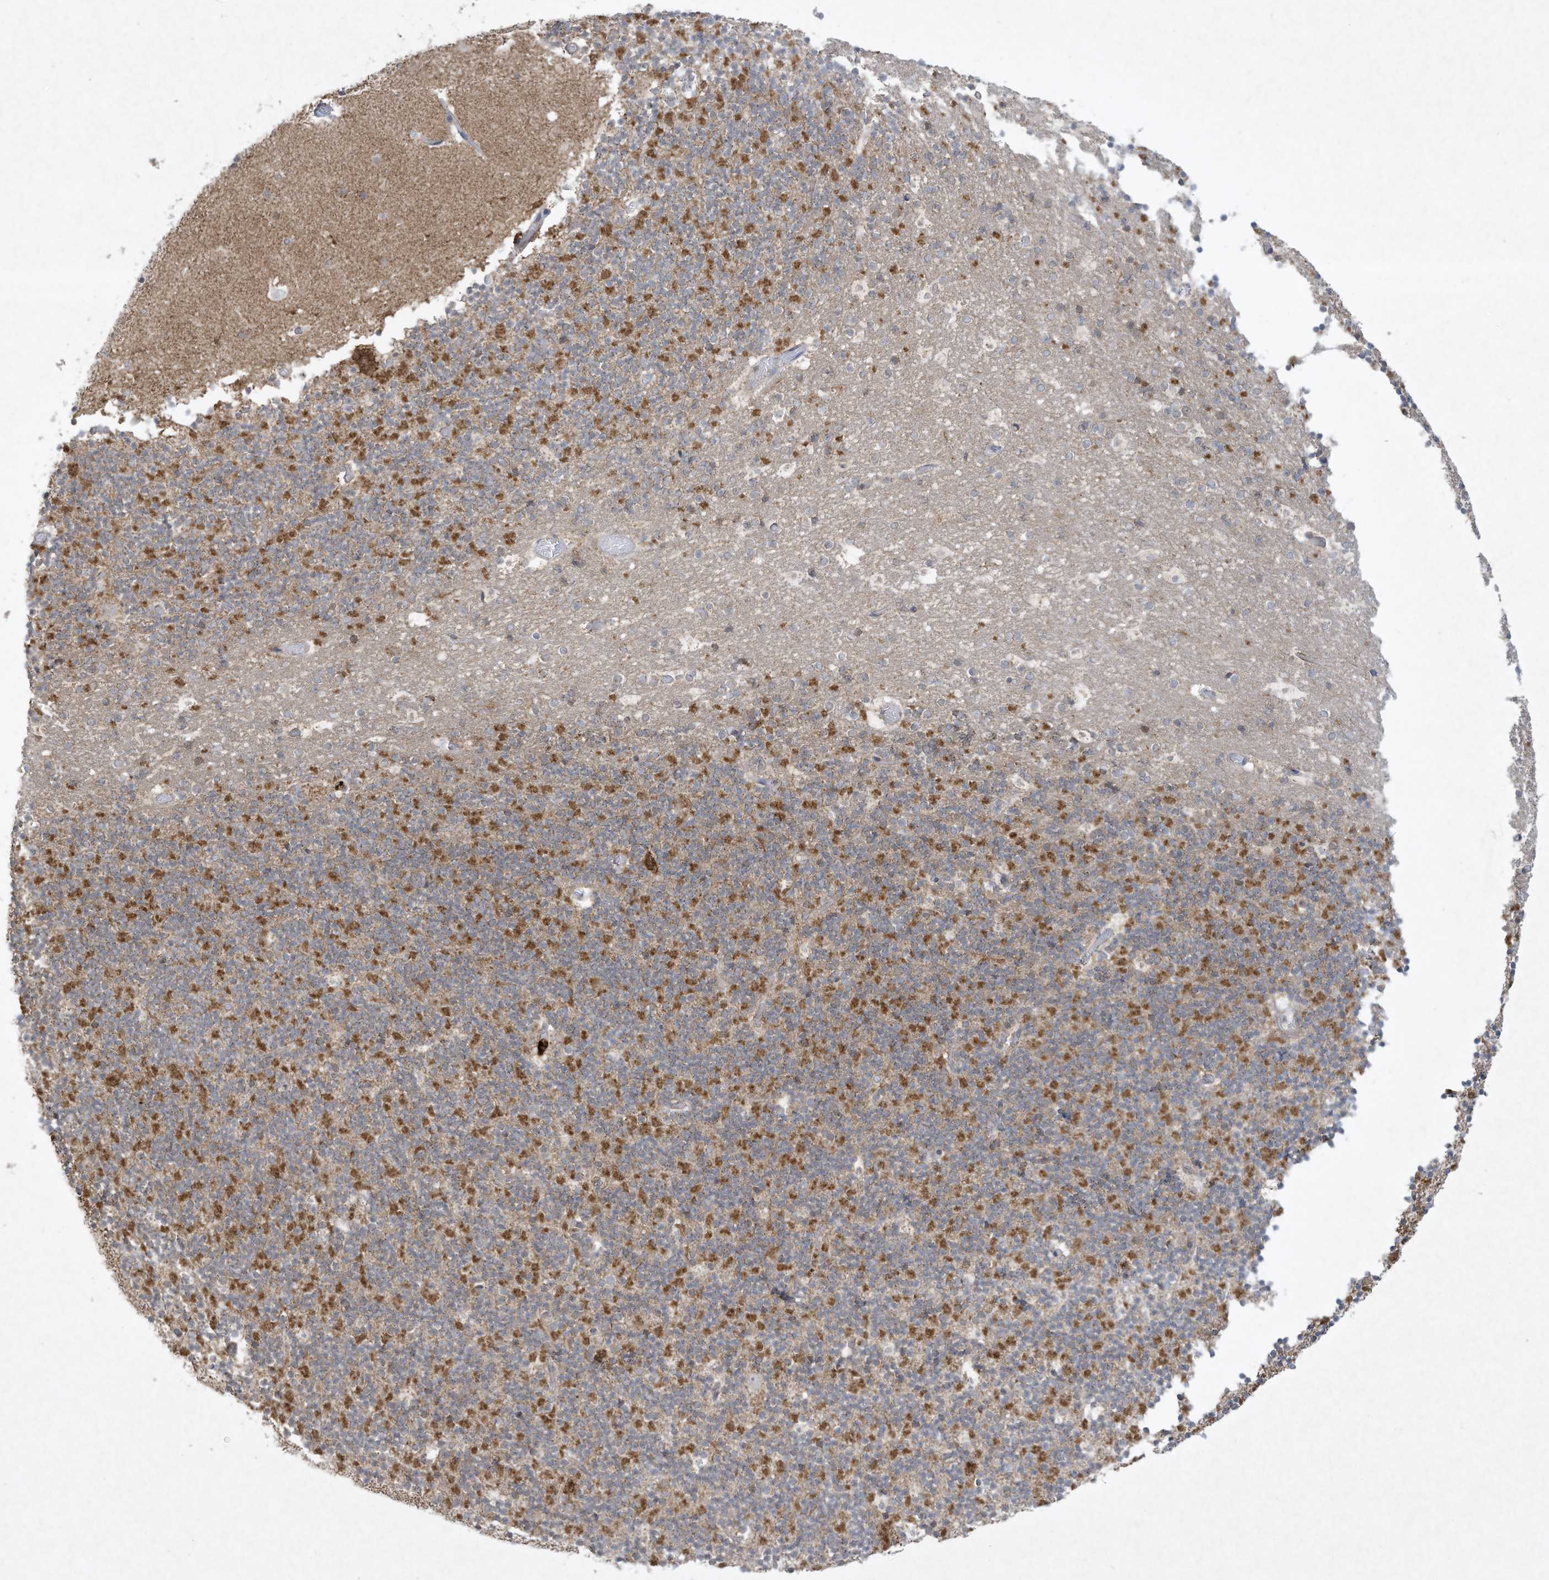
{"staining": {"intensity": "moderate", "quantity": "25%-75%", "location": "cytoplasmic/membranous"}, "tissue": "cerebellum", "cell_type": "Cells in granular layer", "image_type": "normal", "snomed": [{"axis": "morphology", "description": "Normal tissue, NOS"}, {"axis": "topography", "description": "Cerebellum"}], "caption": "Cerebellum stained with immunohistochemistry displays moderate cytoplasmic/membranous expression in approximately 25%-75% of cells in granular layer. The staining is performed using DAB (3,3'-diaminobenzidine) brown chromogen to label protein expression. The nuclei are counter-stained blue using hematoxylin.", "gene": "CHRNA4", "patient": {"sex": "male", "age": 57}}